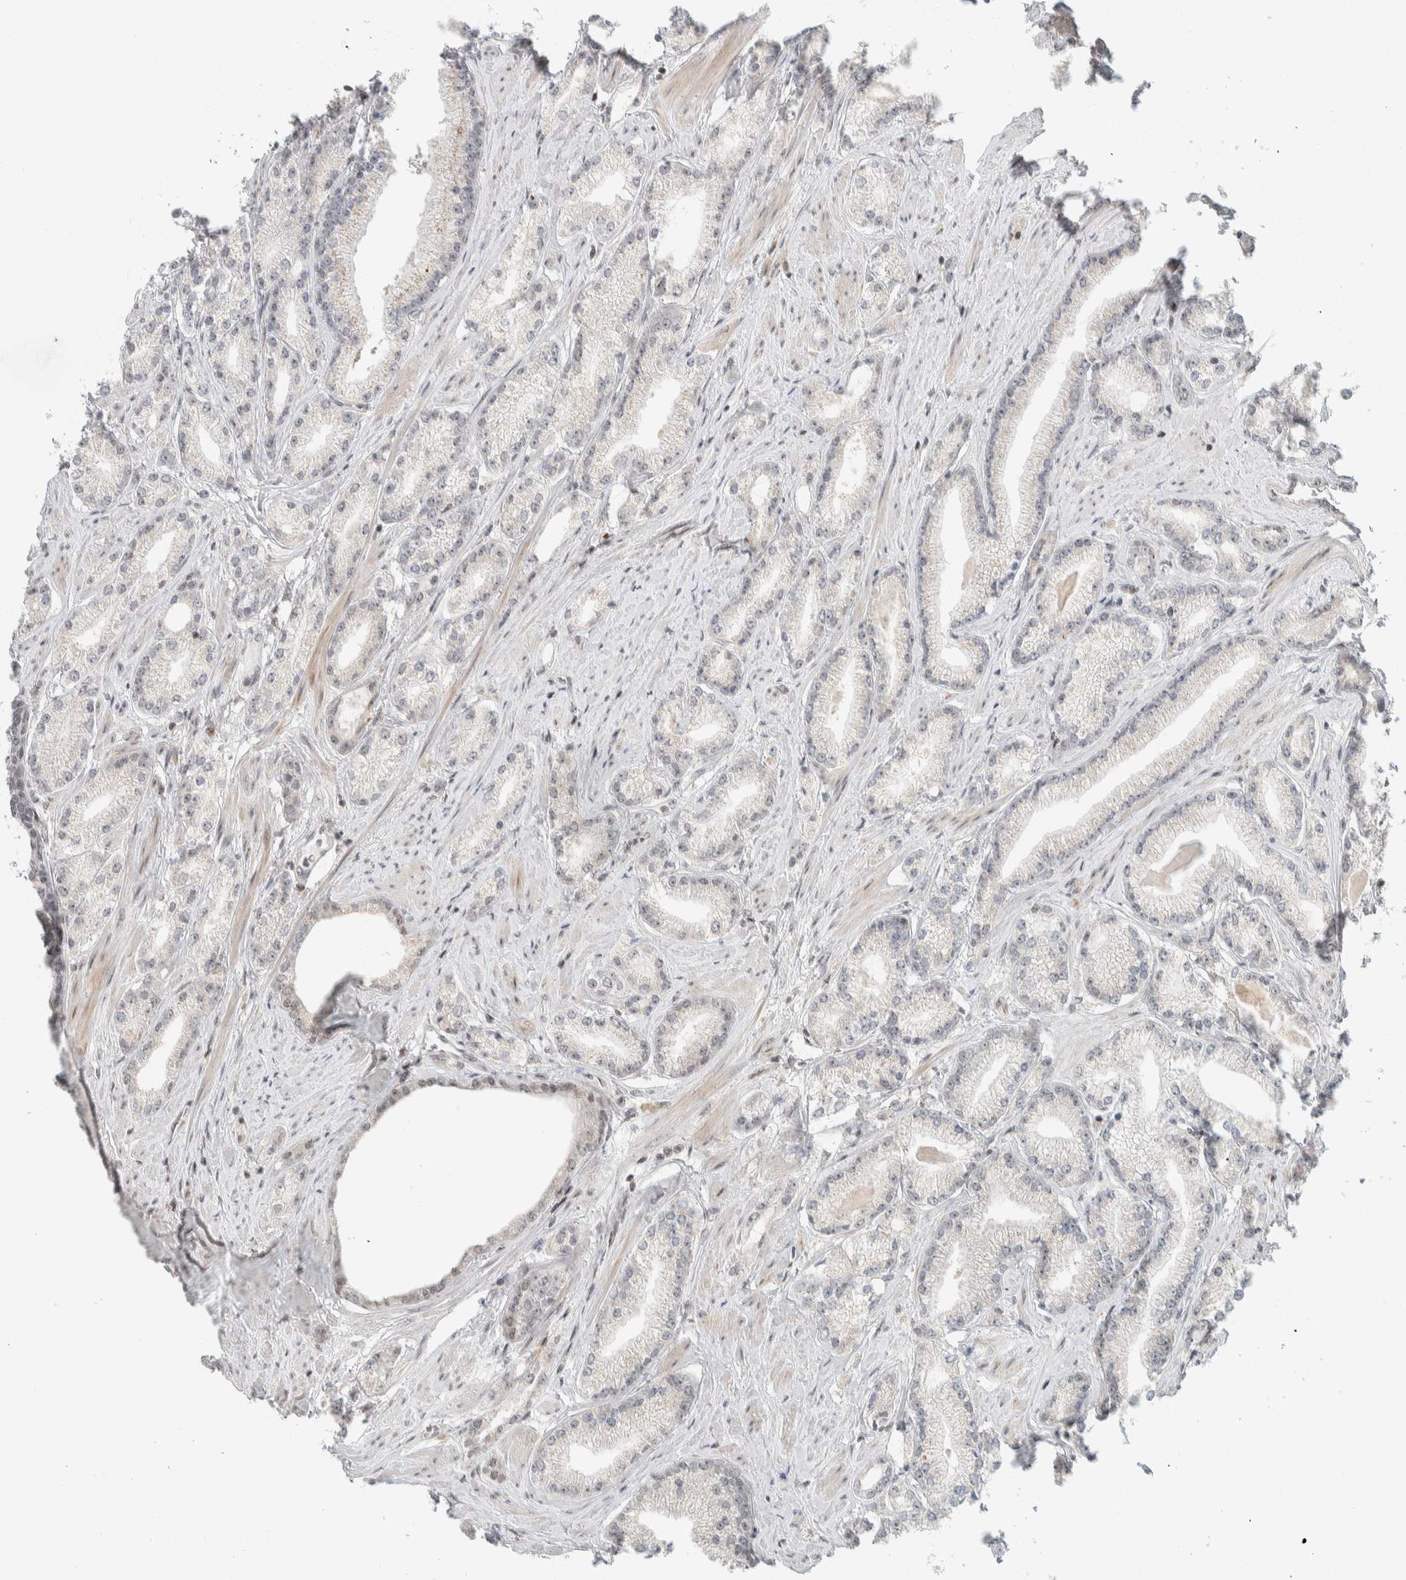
{"staining": {"intensity": "weak", "quantity": "<25%", "location": "nuclear"}, "tissue": "prostate cancer", "cell_type": "Tumor cells", "image_type": "cancer", "snomed": [{"axis": "morphology", "description": "Adenocarcinoma, Low grade"}, {"axis": "topography", "description": "Prostate"}], "caption": "This histopathology image is of prostate low-grade adenocarcinoma stained with IHC to label a protein in brown with the nuclei are counter-stained blue. There is no expression in tumor cells.", "gene": "ZBTB2", "patient": {"sex": "male", "age": 62}}